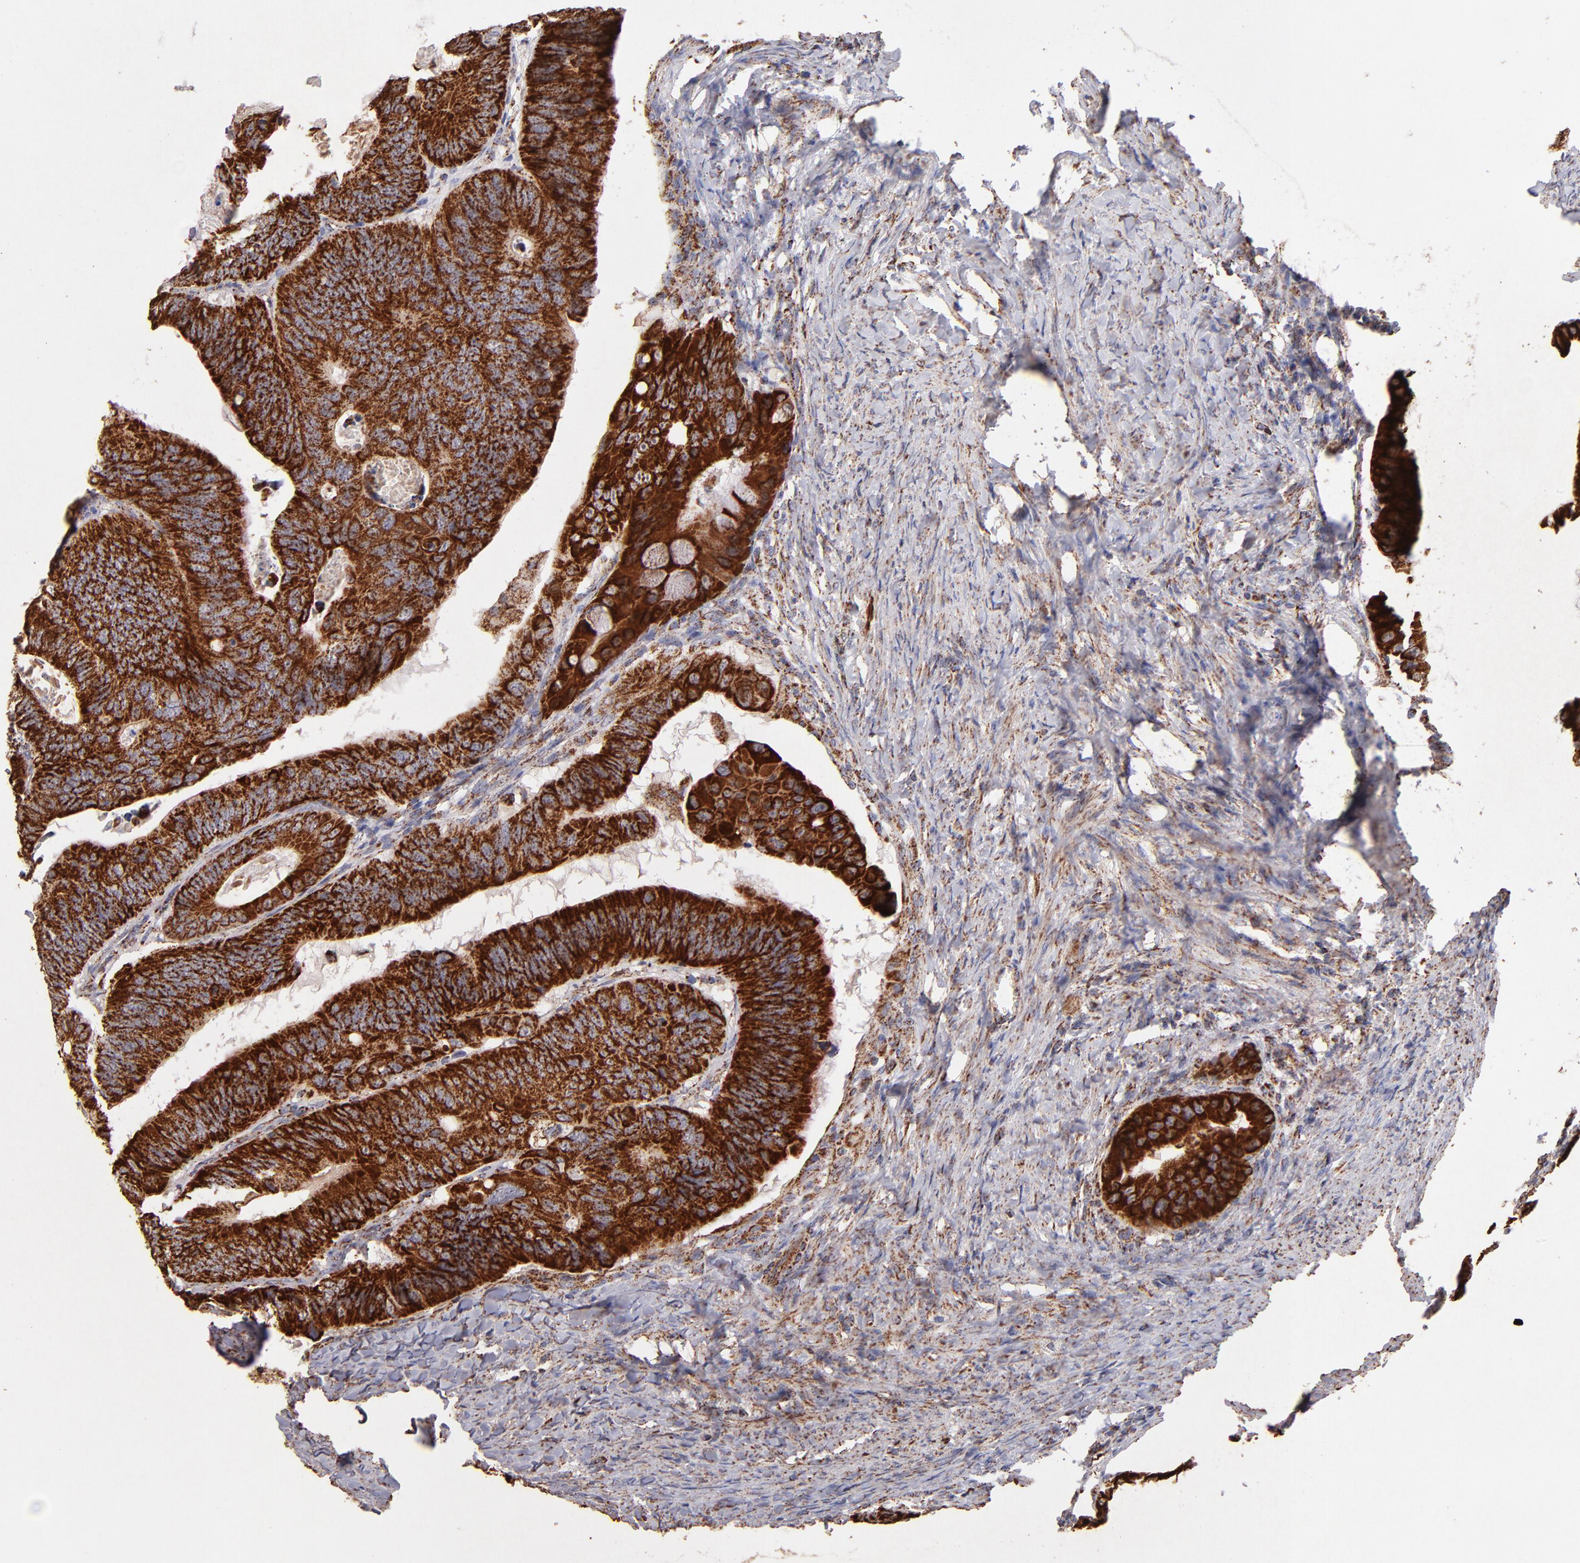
{"staining": {"intensity": "strong", "quantity": ">75%", "location": "cytoplasmic/membranous"}, "tissue": "colorectal cancer", "cell_type": "Tumor cells", "image_type": "cancer", "snomed": [{"axis": "morphology", "description": "Adenocarcinoma, NOS"}, {"axis": "topography", "description": "Colon"}], "caption": "Human adenocarcinoma (colorectal) stained for a protein (brown) reveals strong cytoplasmic/membranous positive expression in about >75% of tumor cells.", "gene": "DLST", "patient": {"sex": "female", "age": 55}}